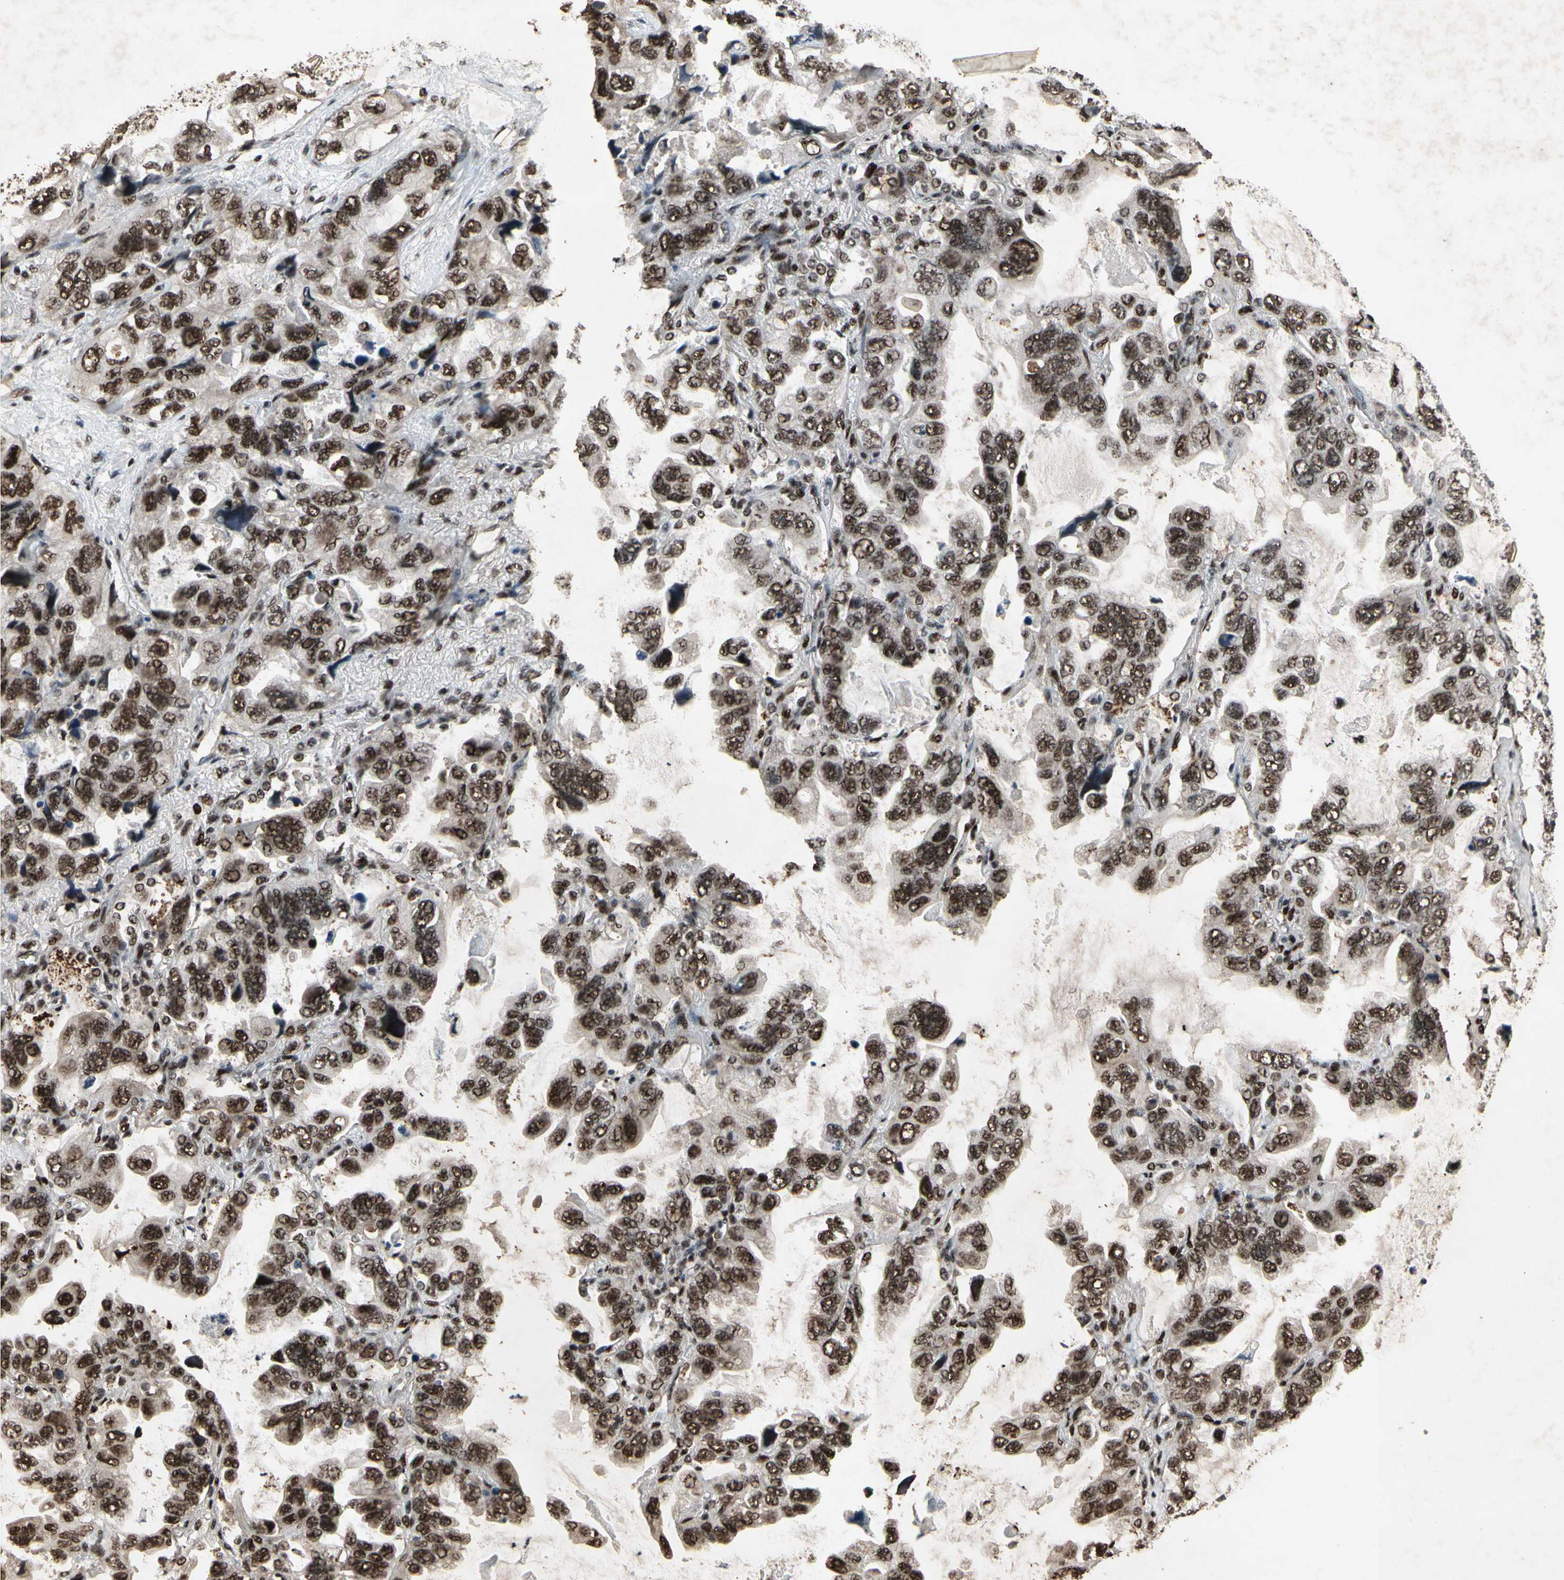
{"staining": {"intensity": "strong", "quantity": ">75%", "location": "nuclear"}, "tissue": "lung cancer", "cell_type": "Tumor cells", "image_type": "cancer", "snomed": [{"axis": "morphology", "description": "Squamous cell carcinoma, NOS"}, {"axis": "topography", "description": "Lung"}], "caption": "Tumor cells show strong nuclear staining in approximately >75% of cells in lung squamous cell carcinoma.", "gene": "TBX2", "patient": {"sex": "female", "age": 73}}